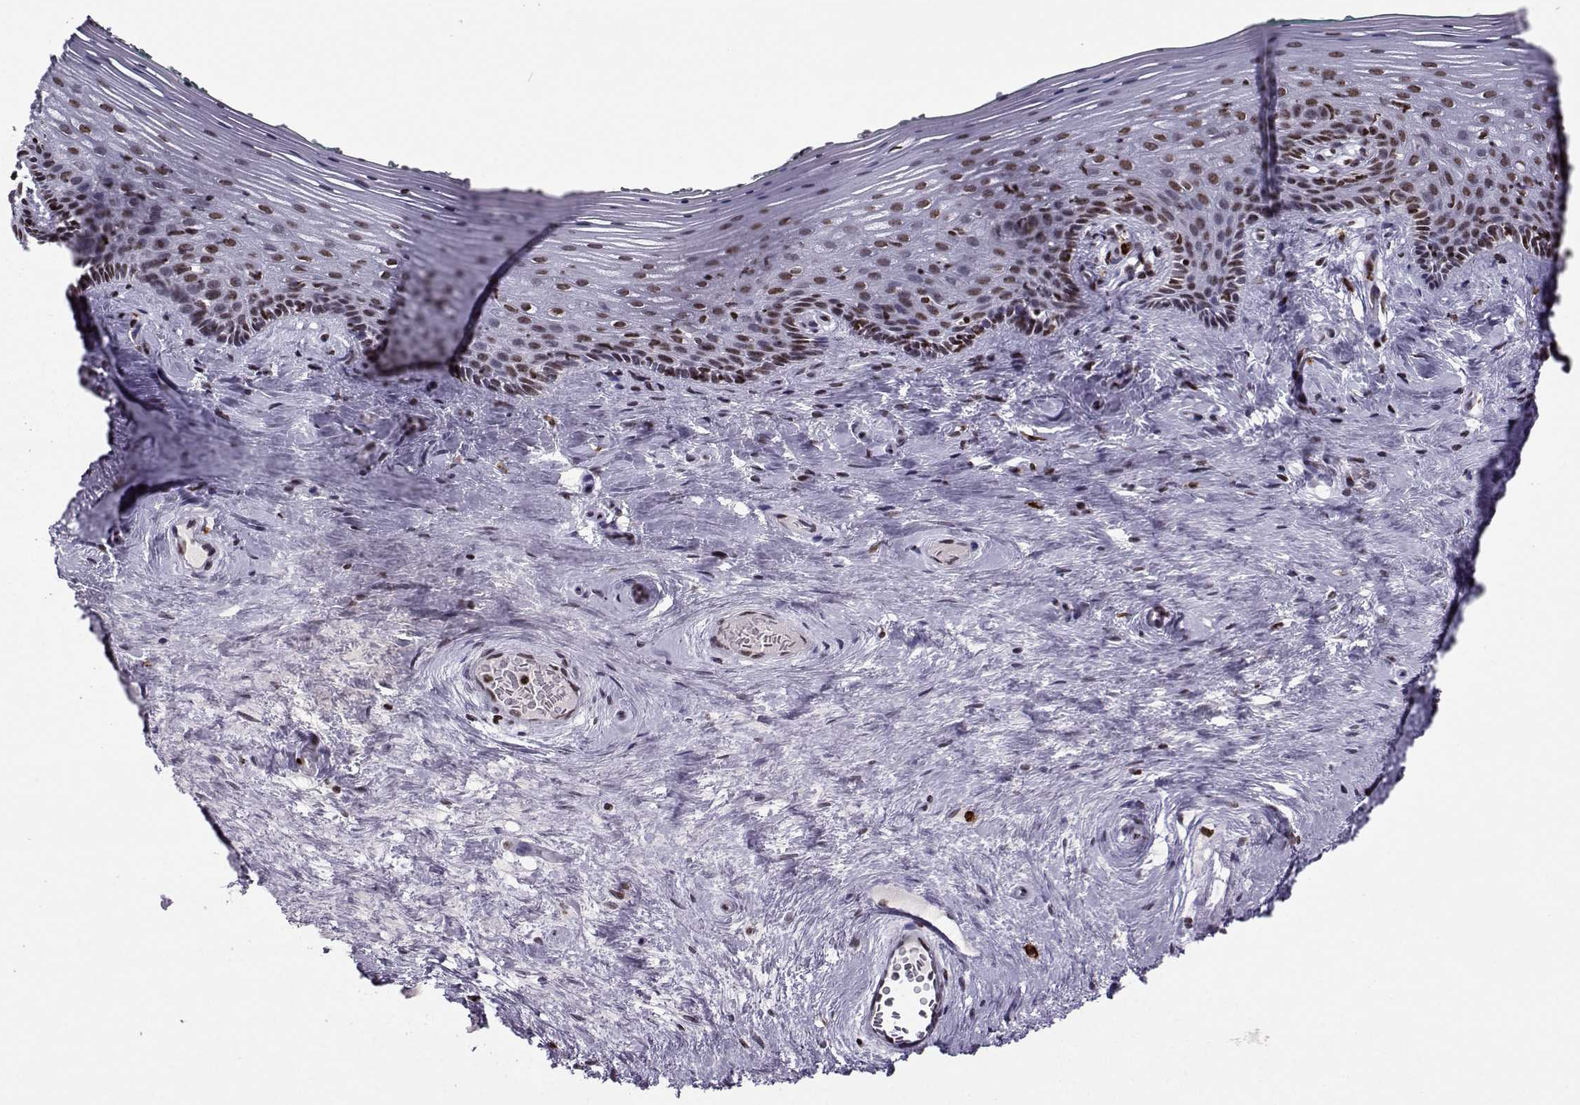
{"staining": {"intensity": "moderate", "quantity": "25%-75%", "location": "nuclear"}, "tissue": "vagina", "cell_type": "Squamous epithelial cells", "image_type": "normal", "snomed": [{"axis": "morphology", "description": "Normal tissue, NOS"}, {"axis": "topography", "description": "Vagina"}], "caption": "Vagina stained for a protein (brown) reveals moderate nuclear positive expression in approximately 25%-75% of squamous epithelial cells.", "gene": "ZNF19", "patient": {"sex": "female", "age": 45}}